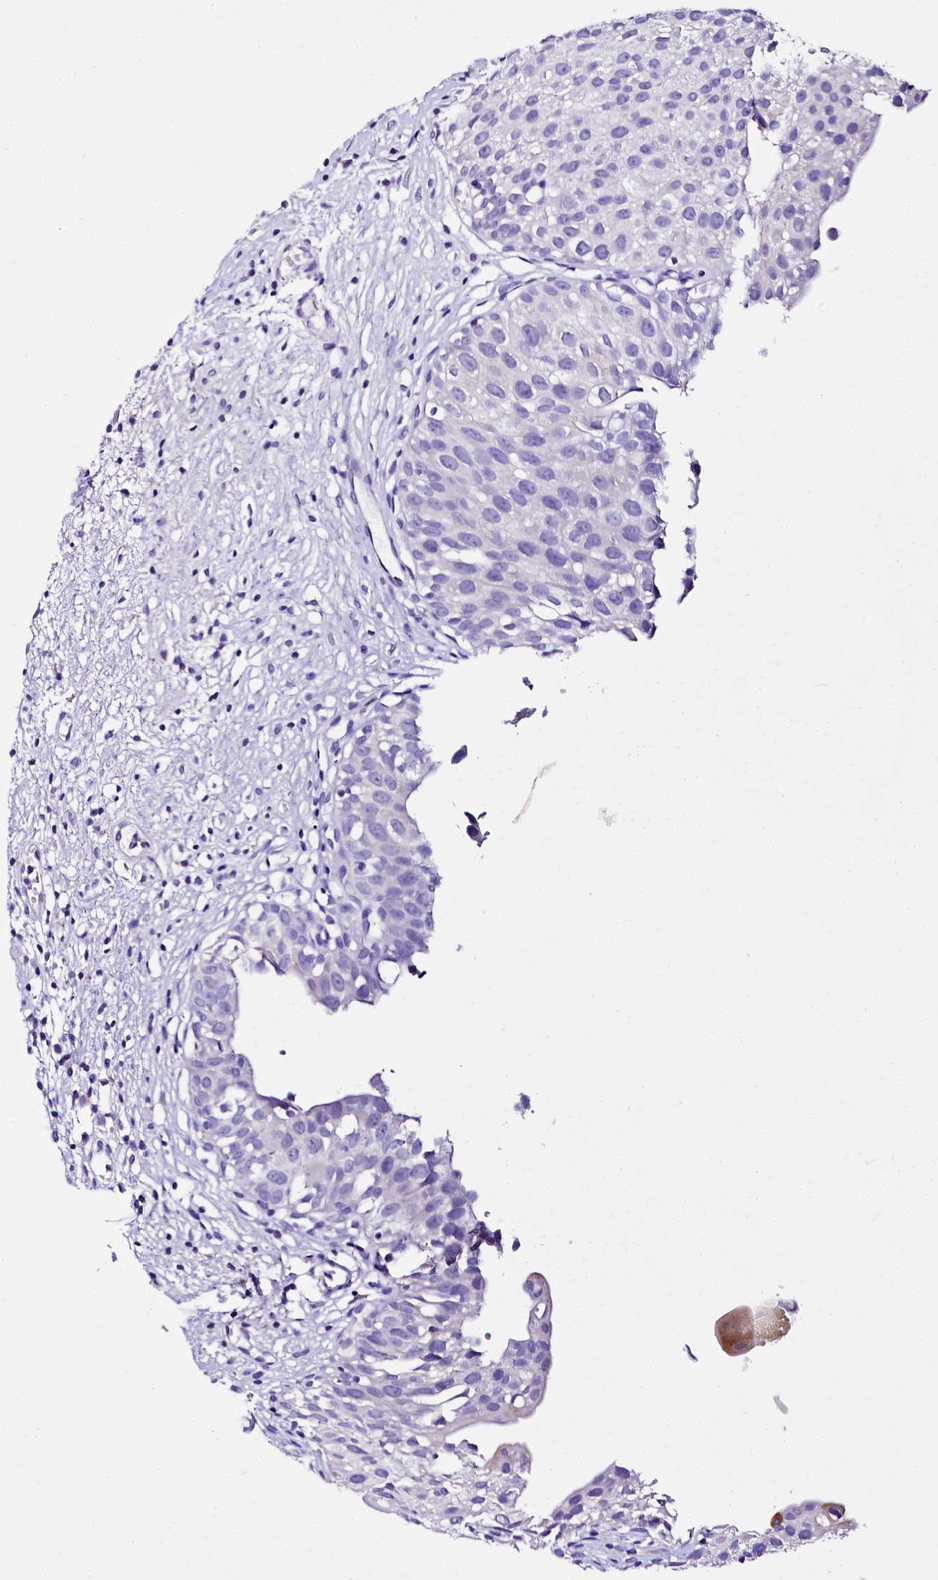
{"staining": {"intensity": "strong", "quantity": "<25%", "location": "cytoplasmic/membranous"}, "tissue": "urinary bladder", "cell_type": "Urothelial cells", "image_type": "normal", "snomed": [{"axis": "morphology", "description": "Normal tissue, NOS"}, {"axis": "topography", "description": "Urinary bladder"}], "caption": "Strong cytoplasmic/membranous expression for a protein is seen in about <25% of urothelial cells of normal urinary bladder using immunohistochemistry.", "gene": "A2ML1", "patient": {"sex": "male", "age": 51}}